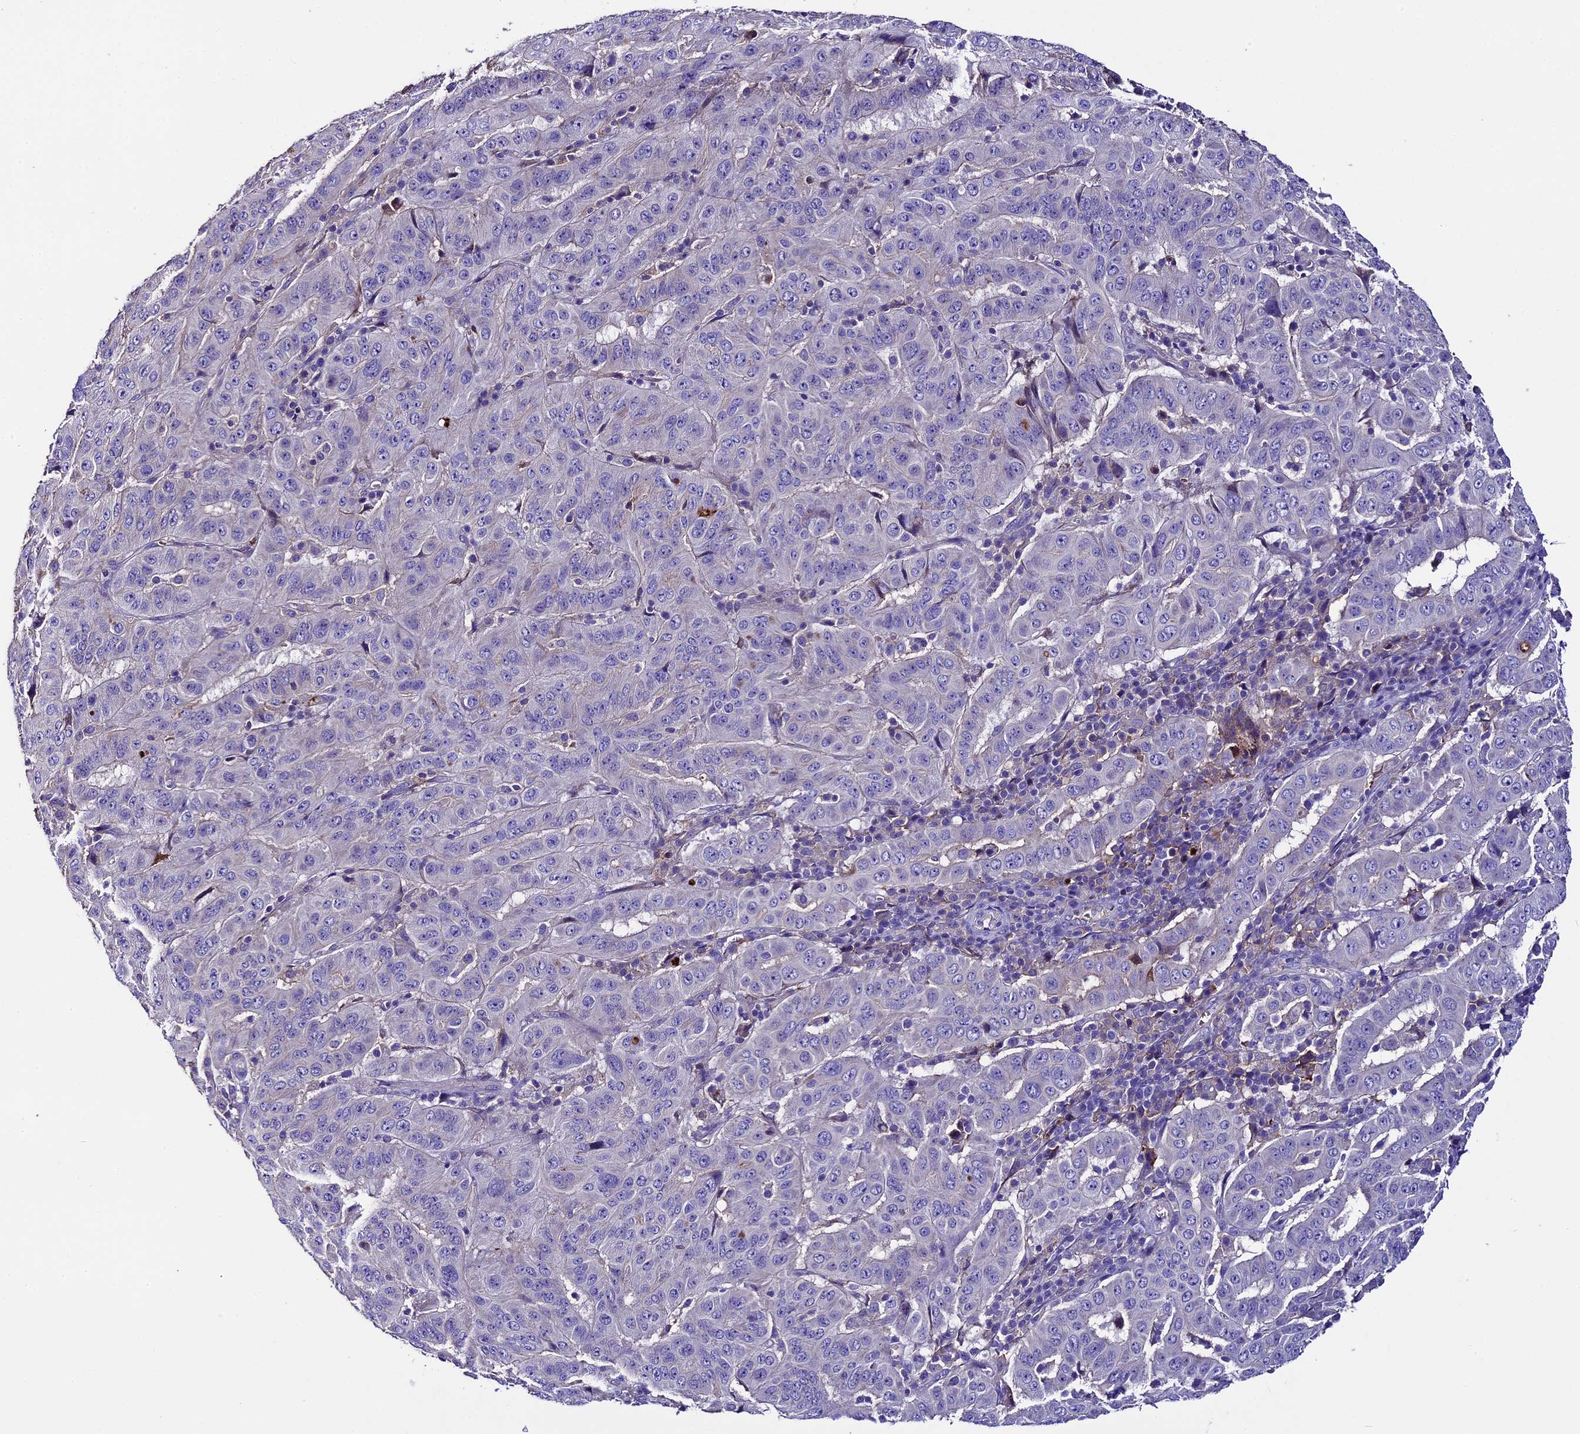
{"staining": {"intensity": "negative", "quantity": "none", "location": "none"}, "tissue": "pancreatic cancer", "cell_type": "Tumor cells", "image_type": "cancer", "snomed": [{"axis": "morphology", "description": "Adenocarcinoma, NOS"}, {"axis": "topography", "description": "Pancreas"}], "caption": "The image demonstrates no staining of tumor cells in adenocarcinoma (pancreatic).", "gene": "TCP11L2", "patient": {"sex": "male", "age": 63}}